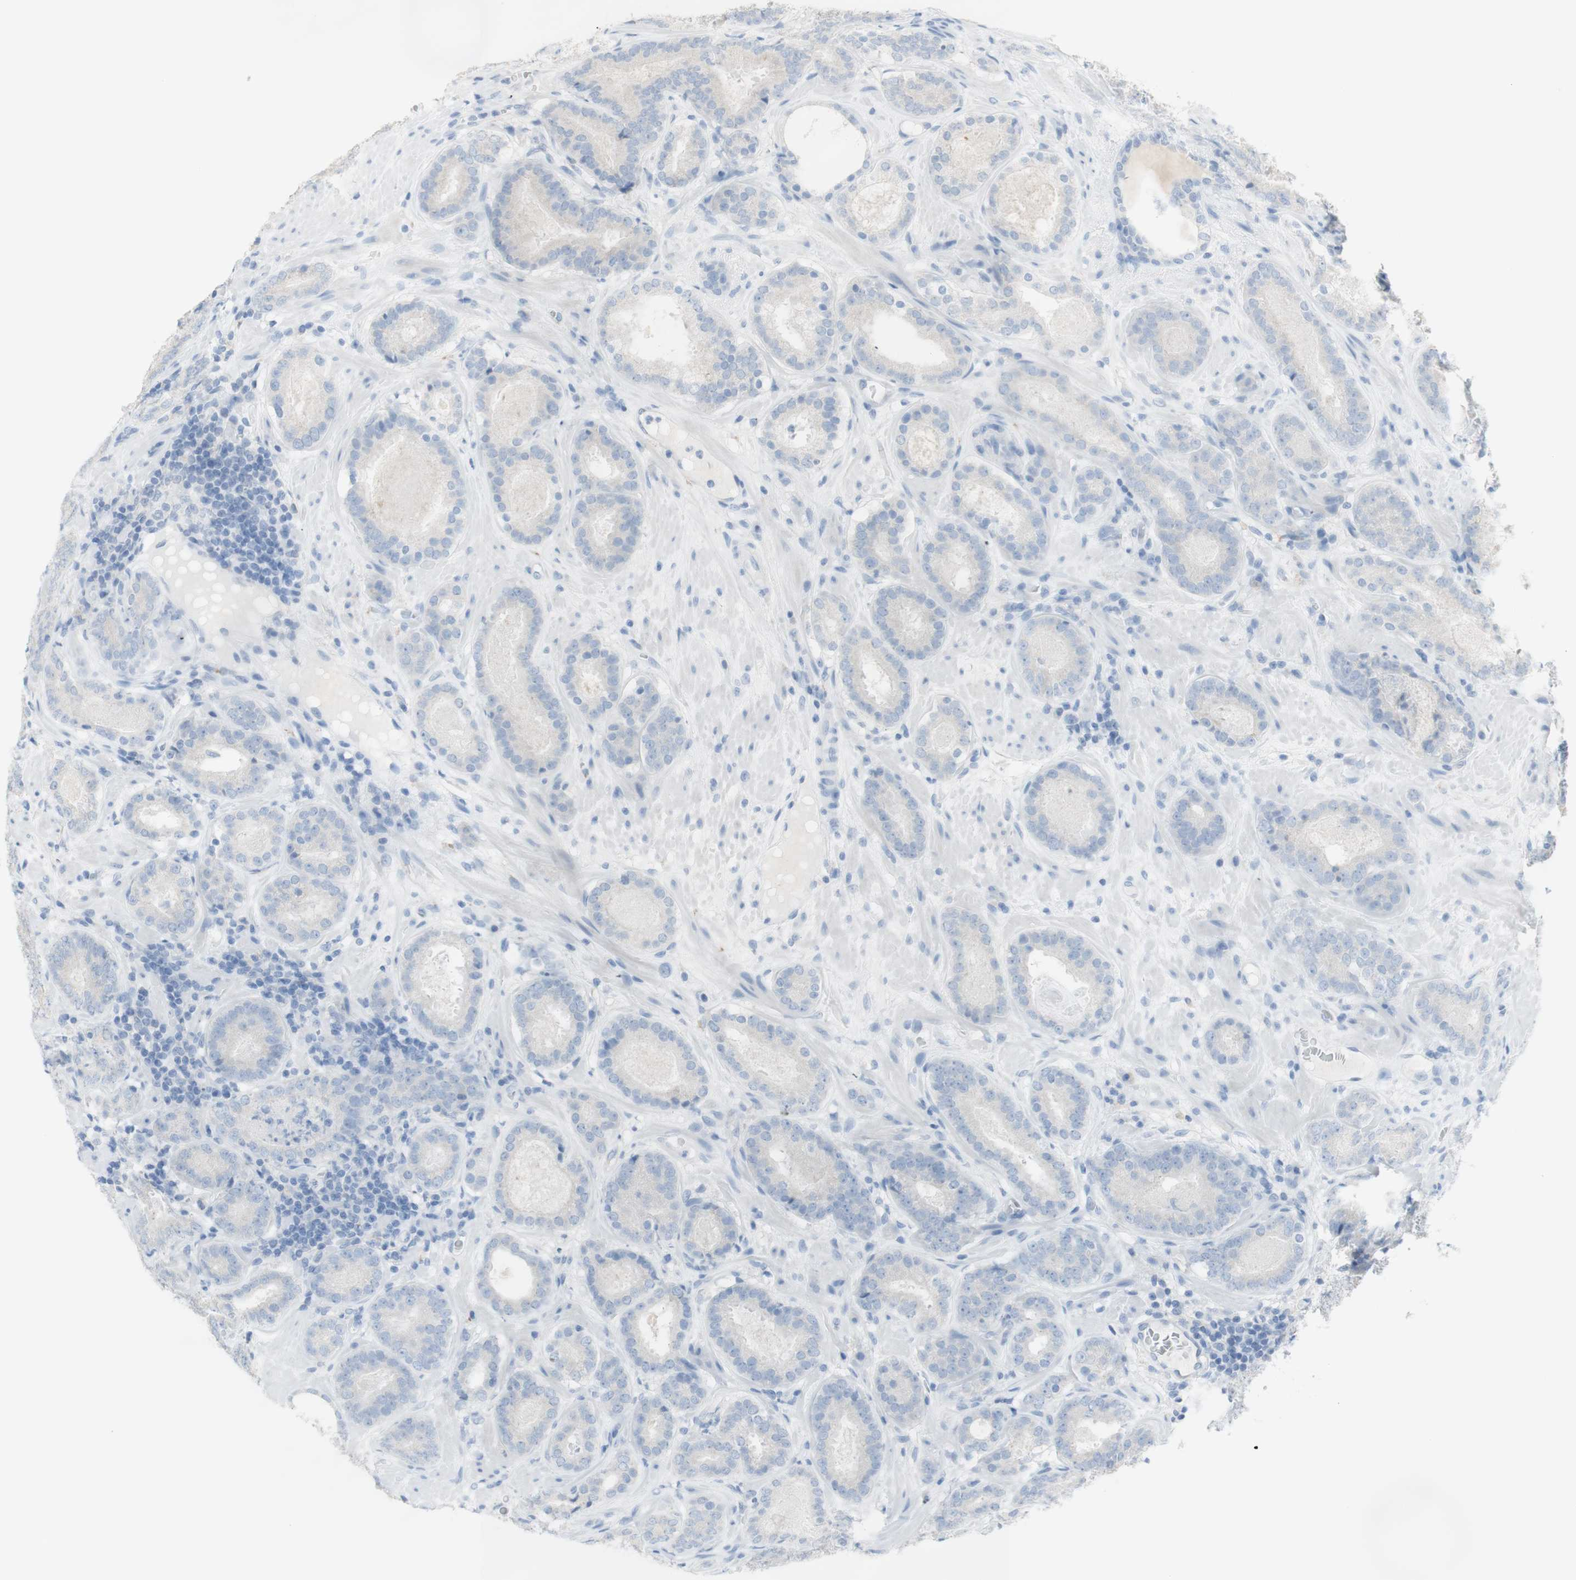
{"staining": {"intensity": "negative", "quantity": "none", "location": "none"}, "tissue": "prostate cancer", "cell_type": "Tumor cells", "image_type": "cancer", "snomed": [{"axis": "morphology", "description": "Adenocarcinoma, Low grade"}, {"axis": "topography", "description": "Prostate"}], "caption": "Histopathology image shows no protein staining in tumor cells of prostate low-grade adenocarcinoma tissue. (DAB (3,3'-diaminobenzidine) immunohistochemistry (IHC) visualized using brightfield microscopy, high magnification).", "gene": "ART3", "patient": {"sex": "male", "age": 69}}